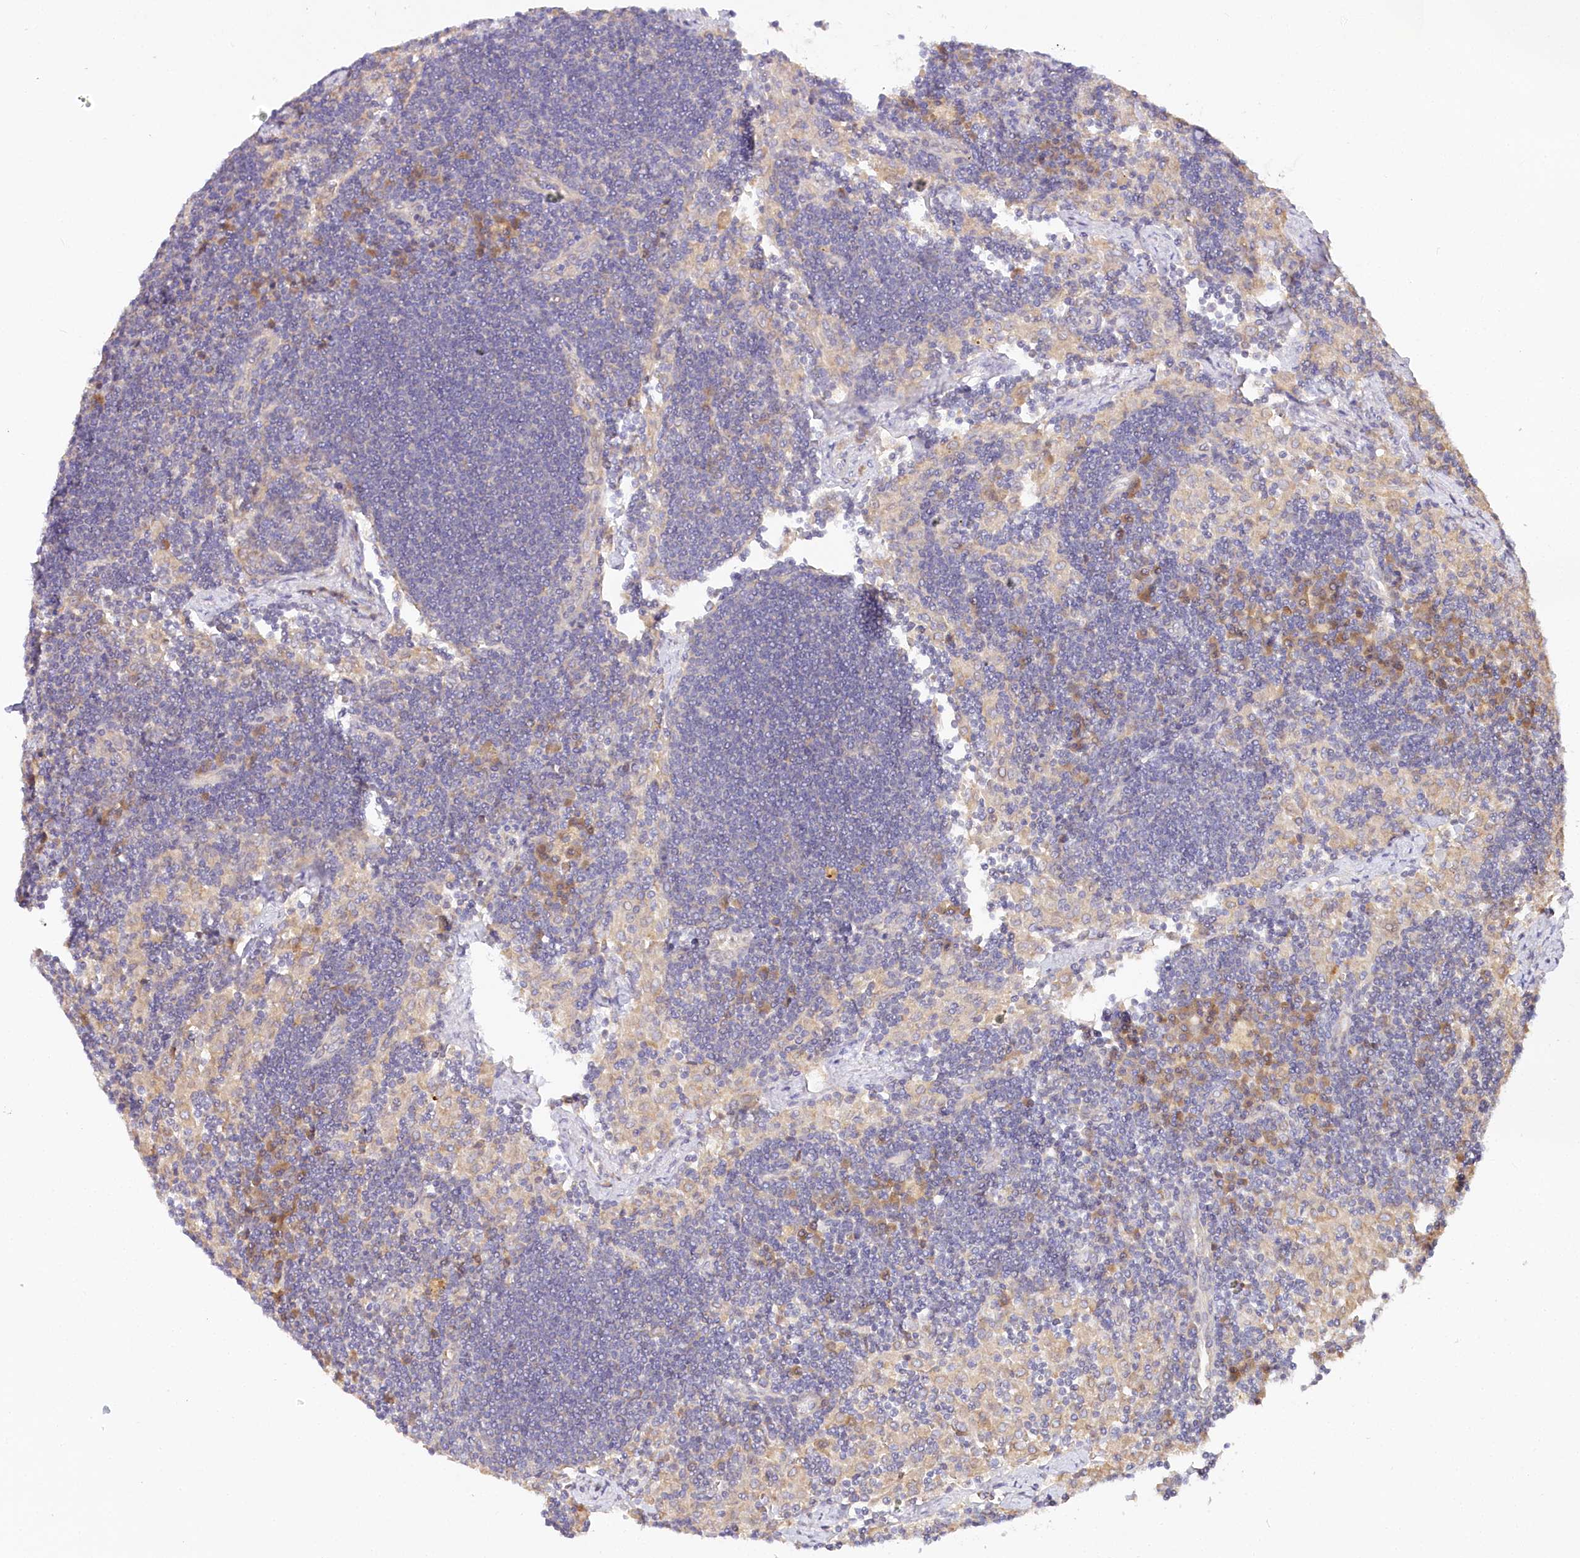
{"staining": {"intensity": "negative", "quantity": "none", "location": "none"}, "tissue": "lymph node", "cell_type": "Germinal center cells", "image_type": "normal", "snomed": [{"axis": "morphology", "description": "Normal tissue, NOS"}, {"axis": "topography", "description": "Lymph node"}], "caption": "High power microscopy histopathology image of an immunohistochemistry photomicrograph of unremarkable lymph node, revealing no significant positivity in germinal center cells.", "gene": "PAIP2", "patient": {"sex": "male", "age": 24}}